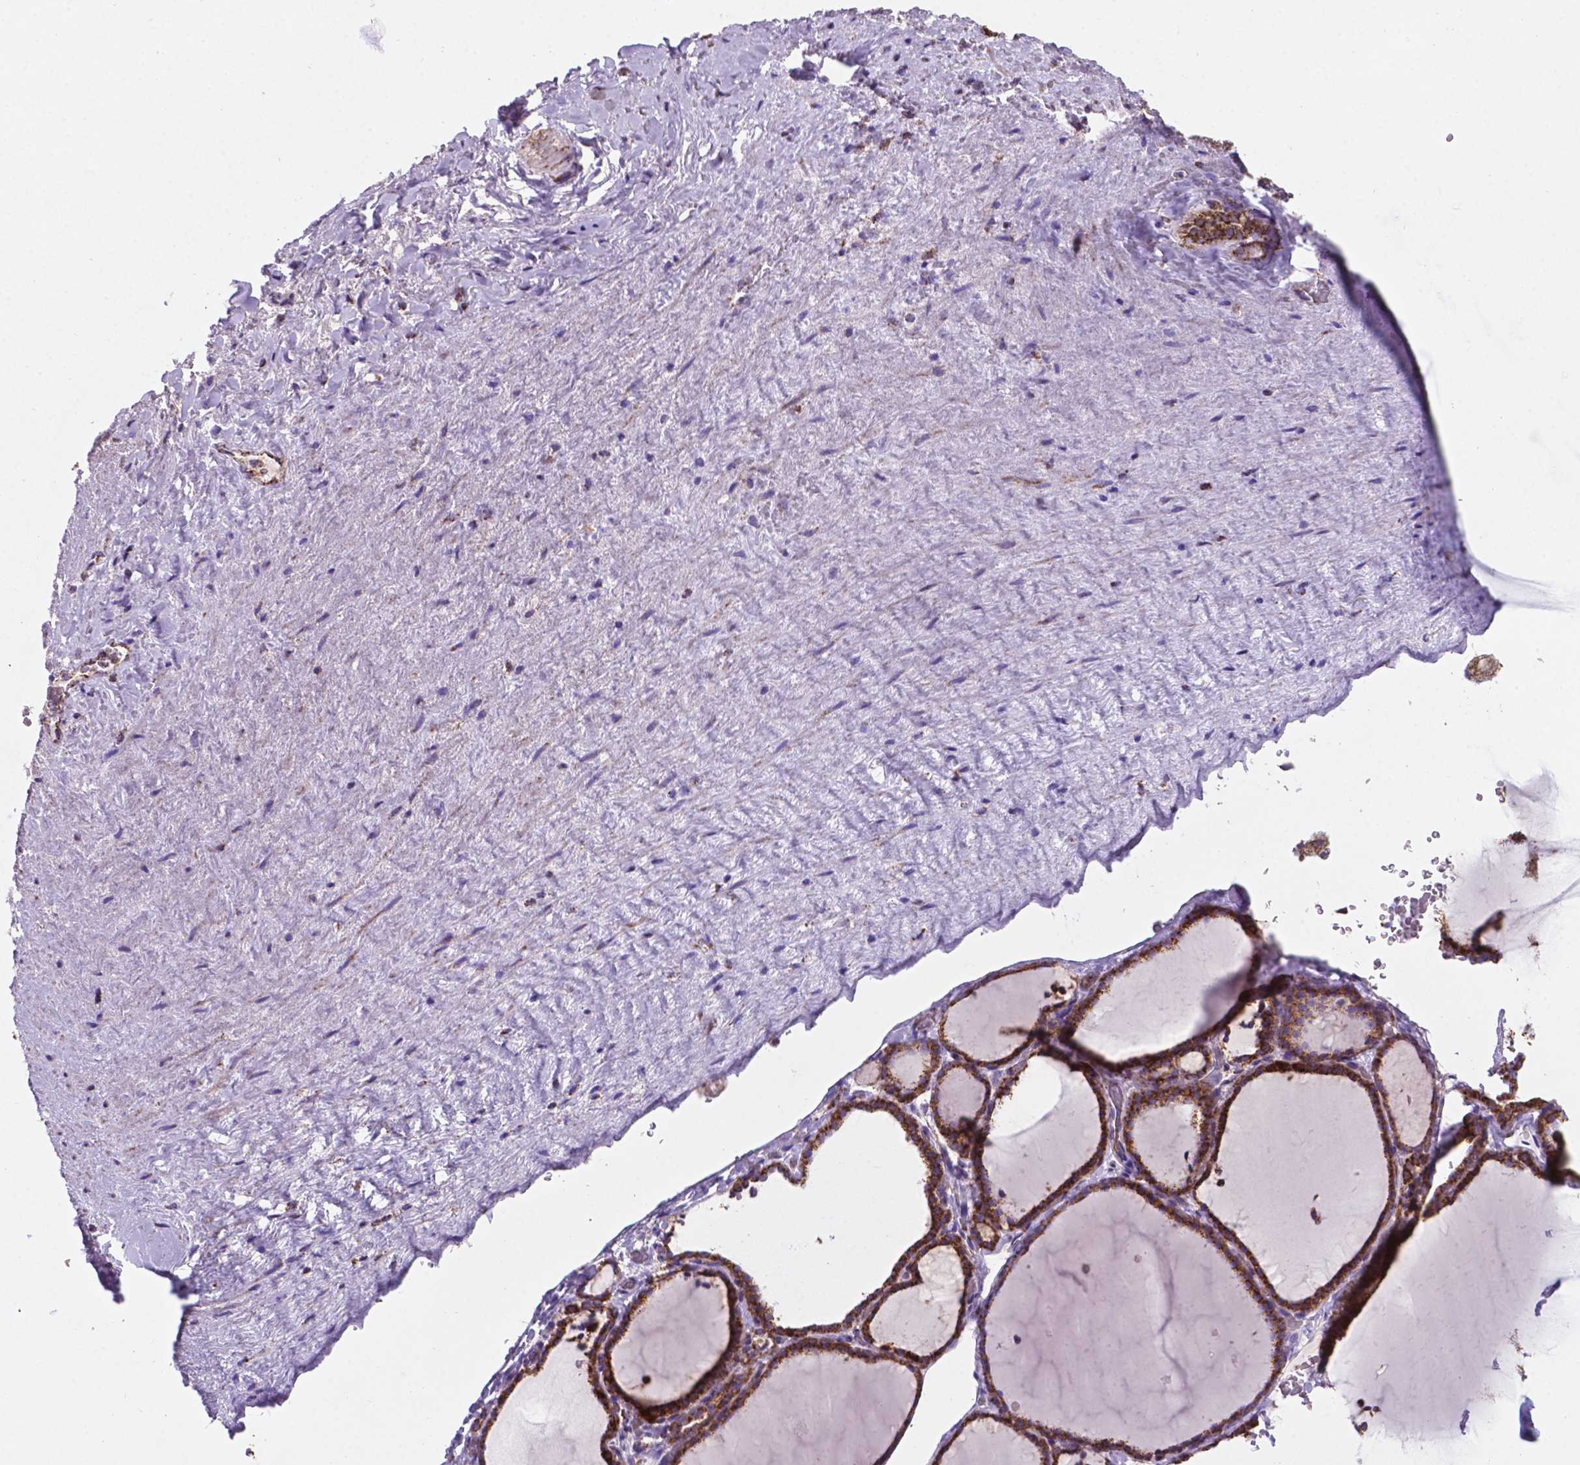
{"staining": {"intensity": "strong", "quantity": ">75%", "location": "cytoplasmic/membranous"}, "tissue": "thyroid gland", "cell_type": "Glandular cells", "image_type": "normal", "snomed": [{"axis": "morphology", "description": "Normal tissue, NOS"}, {"axis": "topography", "description": "Thyroid gland"}], "caption": "Thyroid gland stained for a protein (brown) shows strong cytoplasmic/membranous positive positivity in approximately >75% of glandular cells.", "gene": "HSPD1", "patient": {"sex": "female", "age": 22}}